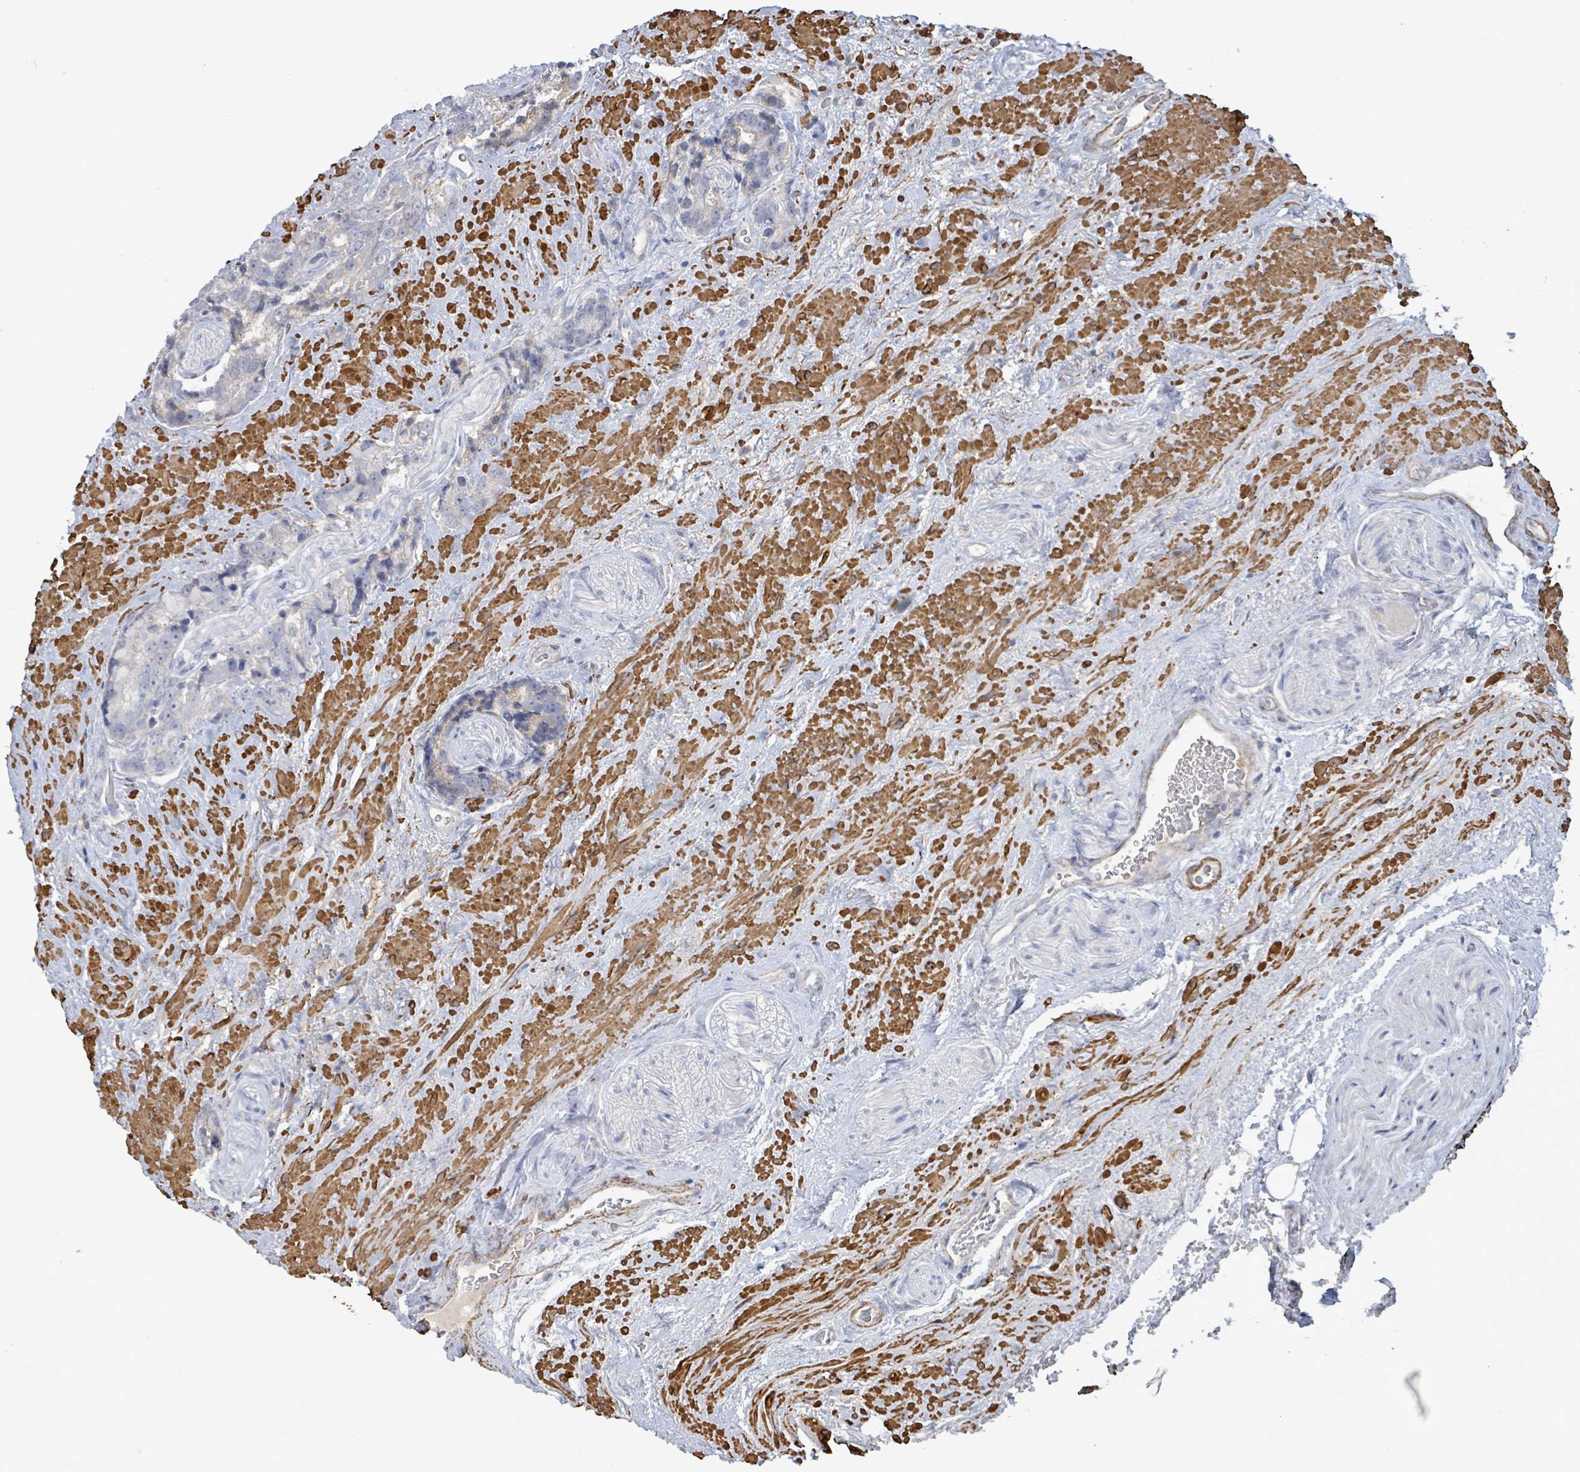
{"staining": {"intensity": "negative", "quantity": "none", "location": "none"}, "tissue": "prostate cancer", "cell_type": "Tumor cells", "image_type": "cancer", "snomed": [{"axis": "morphology", "description": "Adenocarcinoma, High grade"}, {"axis": "topography", "description": "Prostate"}], "caption": "This is an immunohistochemistry micrograph of human prostate cancer (high-grade adenocarcinoma). There is no positivity in tumor cells.", "gene": "DMRTC1B", "patient": {"sex": "male", "age": 74}}